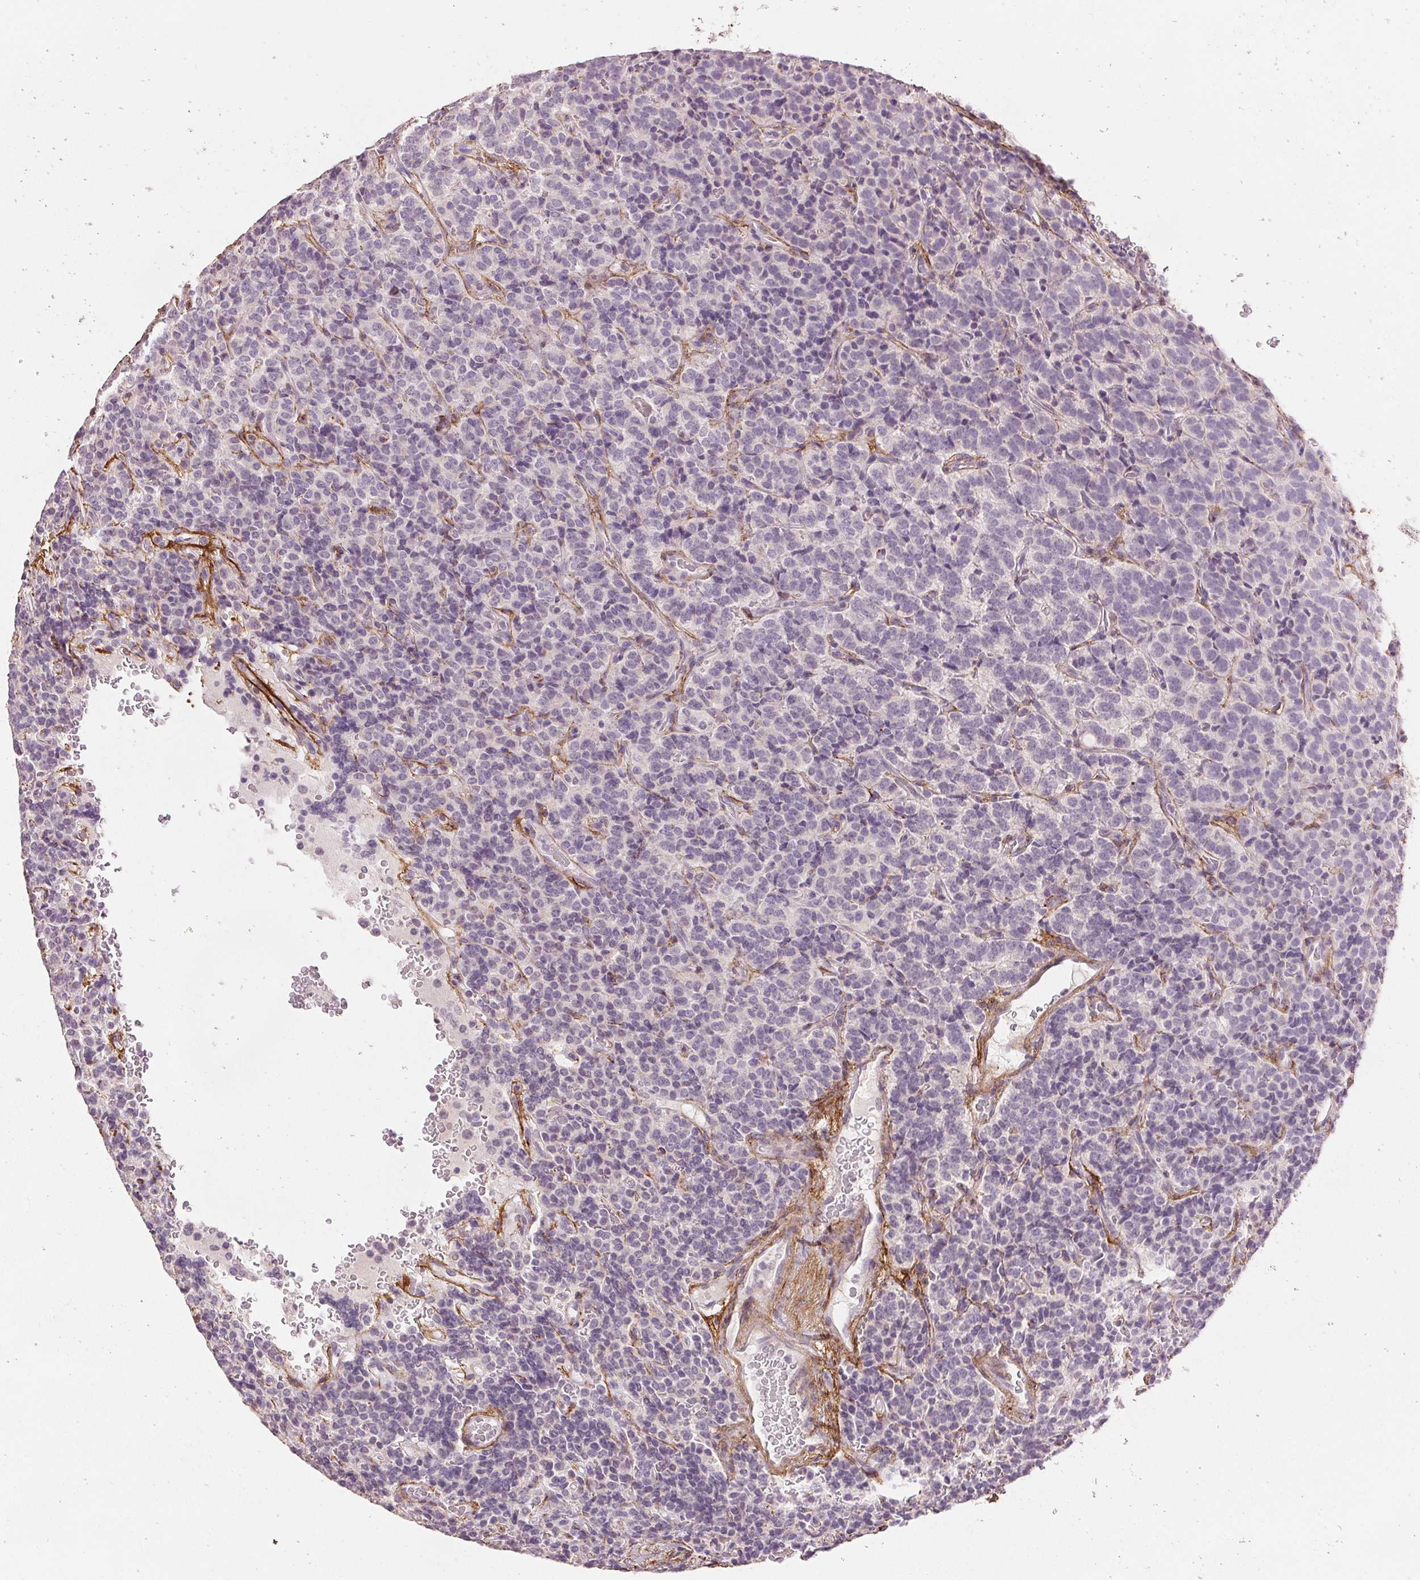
{"staining": {"intensity": "negative", "quantity": "none", "location": "none"}, "tissue": "carcinoid", "cell_type": "Tumor cells", "image_type": "cancer", "snomed": [{"axis": "morphology", "description": "Carcinoid, malignant, NOS"}, {"axis": "topography", "description": "Pancreas"}], "caption": "A high-resolution image shows immunohistochemistry (IHC) staining of carcinoid, which exhibits no significant positivity in tumor cells.", "gene": "FBN1", "patient": {"sex": "male", "age": 36}}